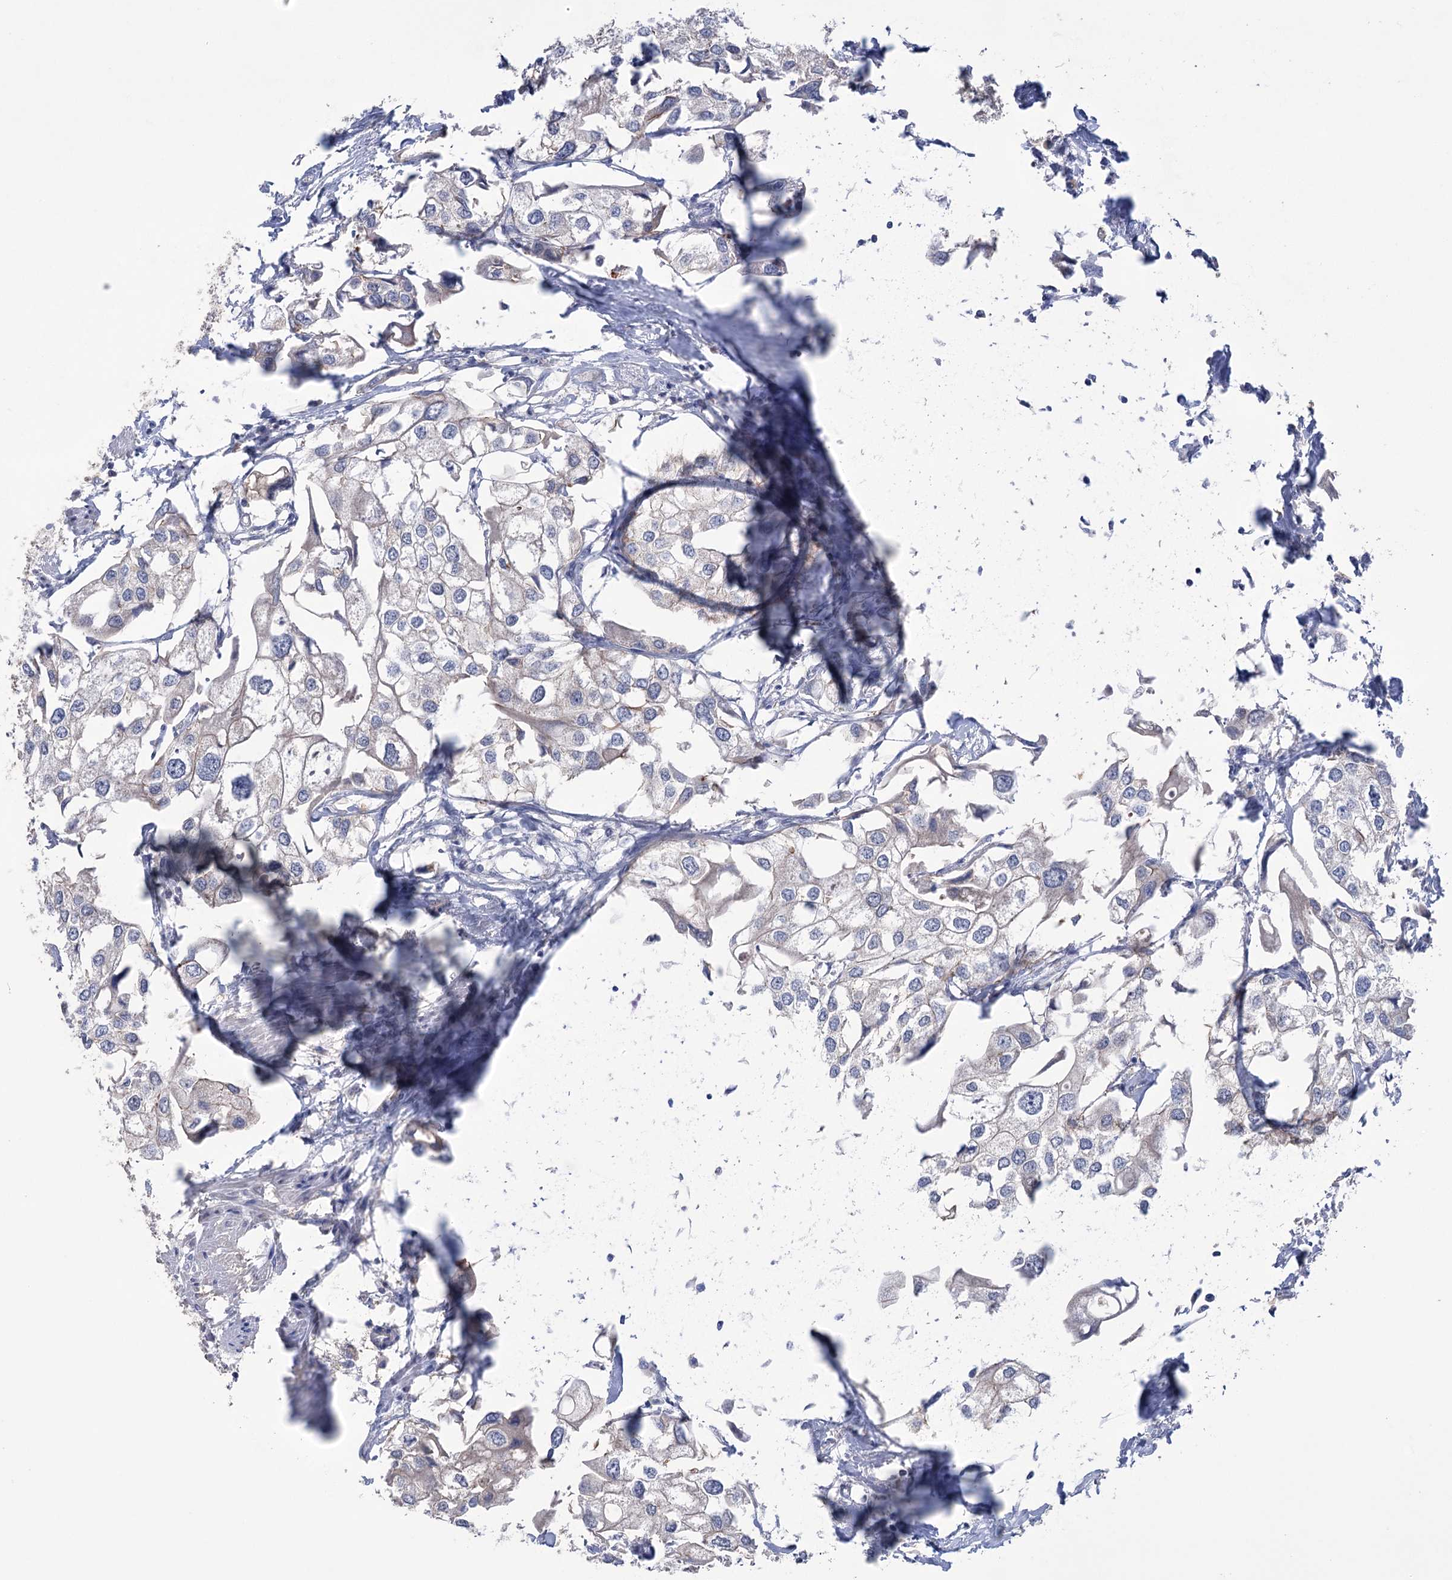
{"staining": {"intensity": "weak", "quantity": "<25%", "location": "cytoplasmic/membranous"}, "tissue": "urothelial cancer", "cell_type": "Tumor cells", "image_type": "cancer", "snomed": [{"axis": "morphology", "description": "Urothelial carcinoma, High grade"}, {"axis": "topography", "description": "Urinary bladder"}], "caption": "An IHC histopathology image of urothelial cancer is shown. There is no staining in tumor cells of urothelial cancer.", "gene": "TRIM71", "patient": {"sex": "male", "age": 64}}